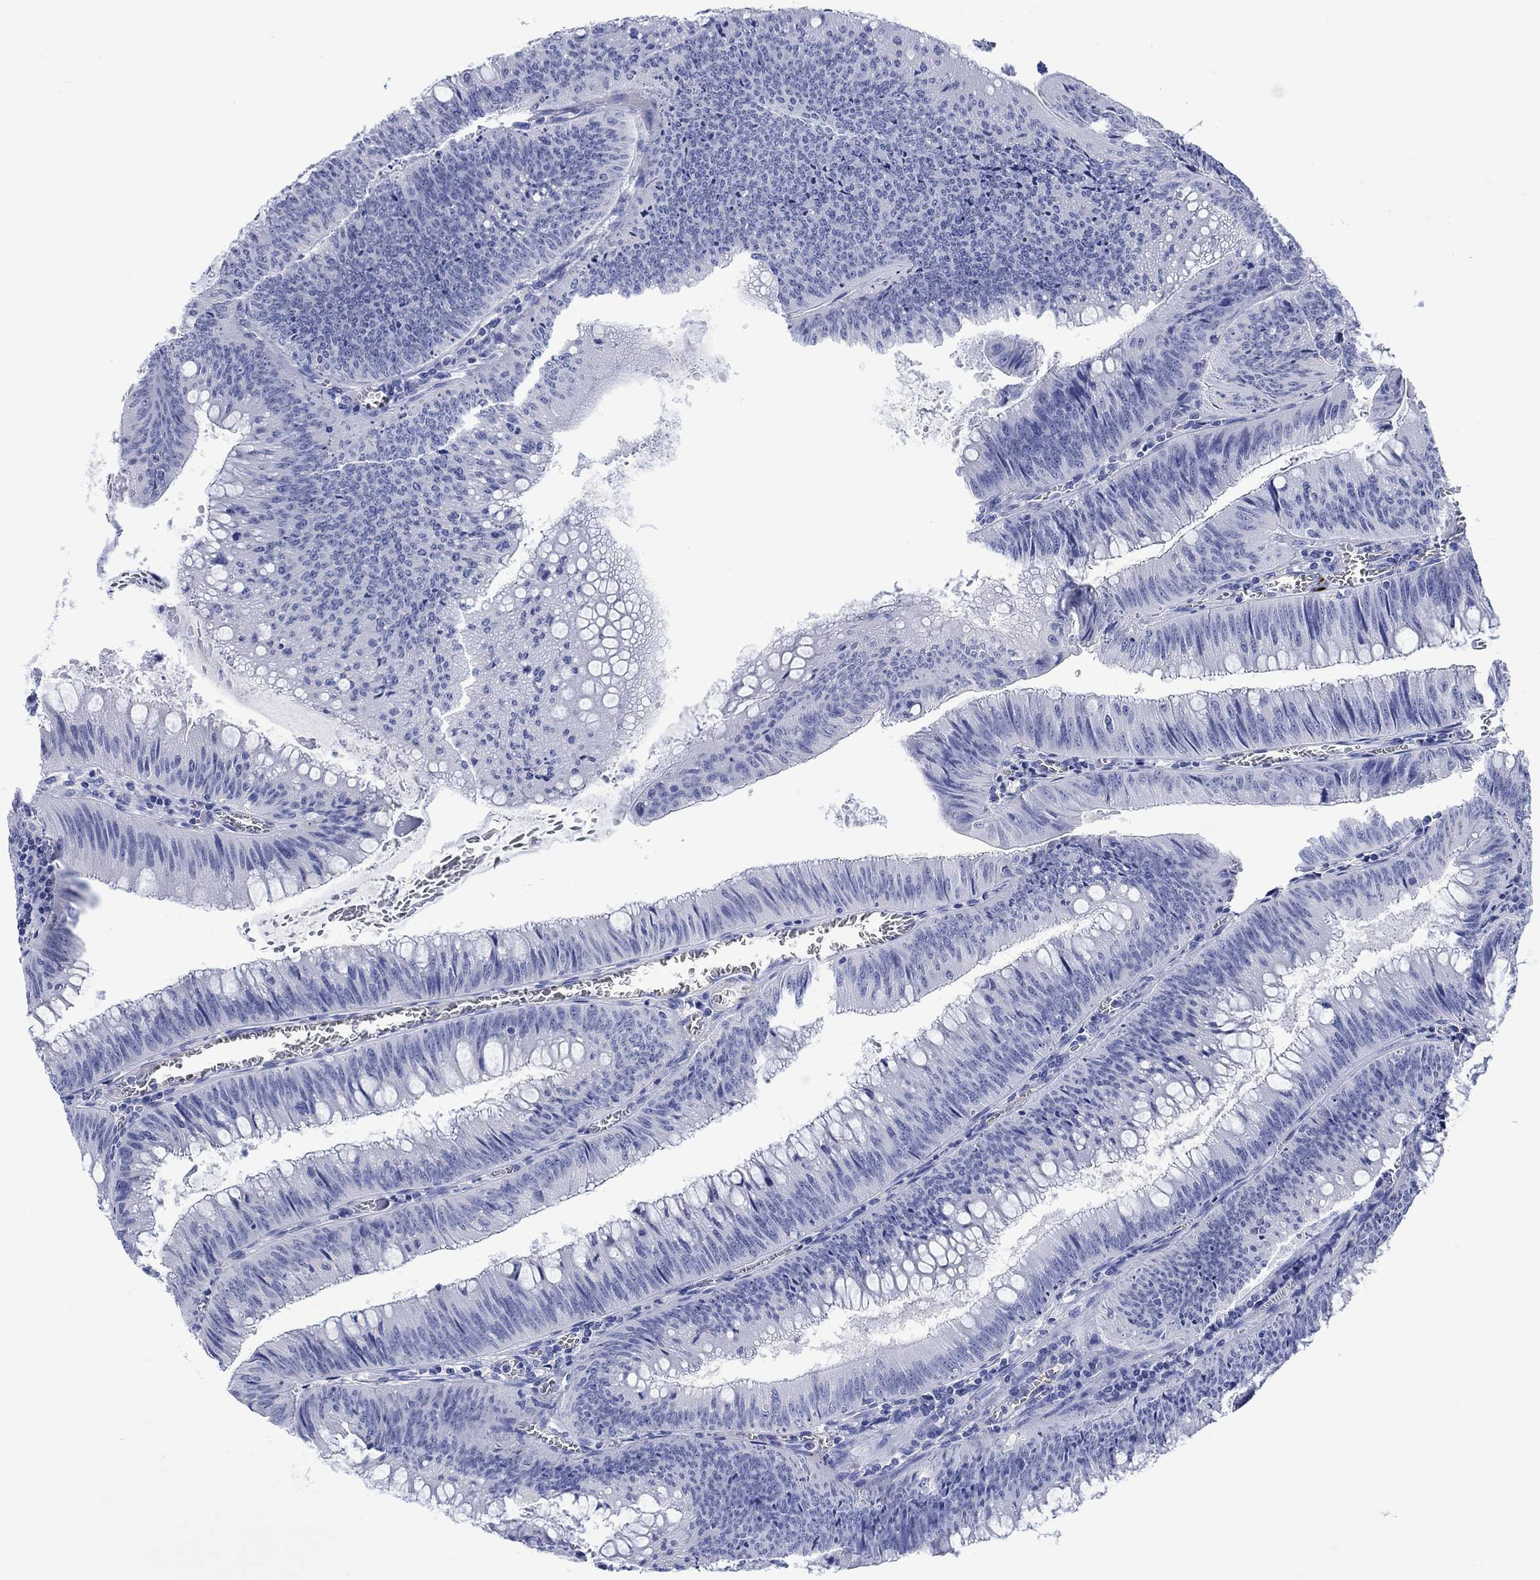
{"staining": {"intensity": "negative", "quantity": "none", "location": "none"}, "tissue": "colorectal cancer", "cell_type": "Tumor cells", "image_type": "cancer", "snomed": [{"axis": "morphology", "description": "Adenocarcinoma, NOS"}, {"axis": "topography", "description": "Rectum"}], "caption": "Tumor cells are negative for brown protein staining in colorectal cancer (adenocarcinoma). (DAB (3,3'-diaminobenzidine) IHC, high magnification).", "gene": "CACNG3", "patient": {"sex": "female", "age": 72}}